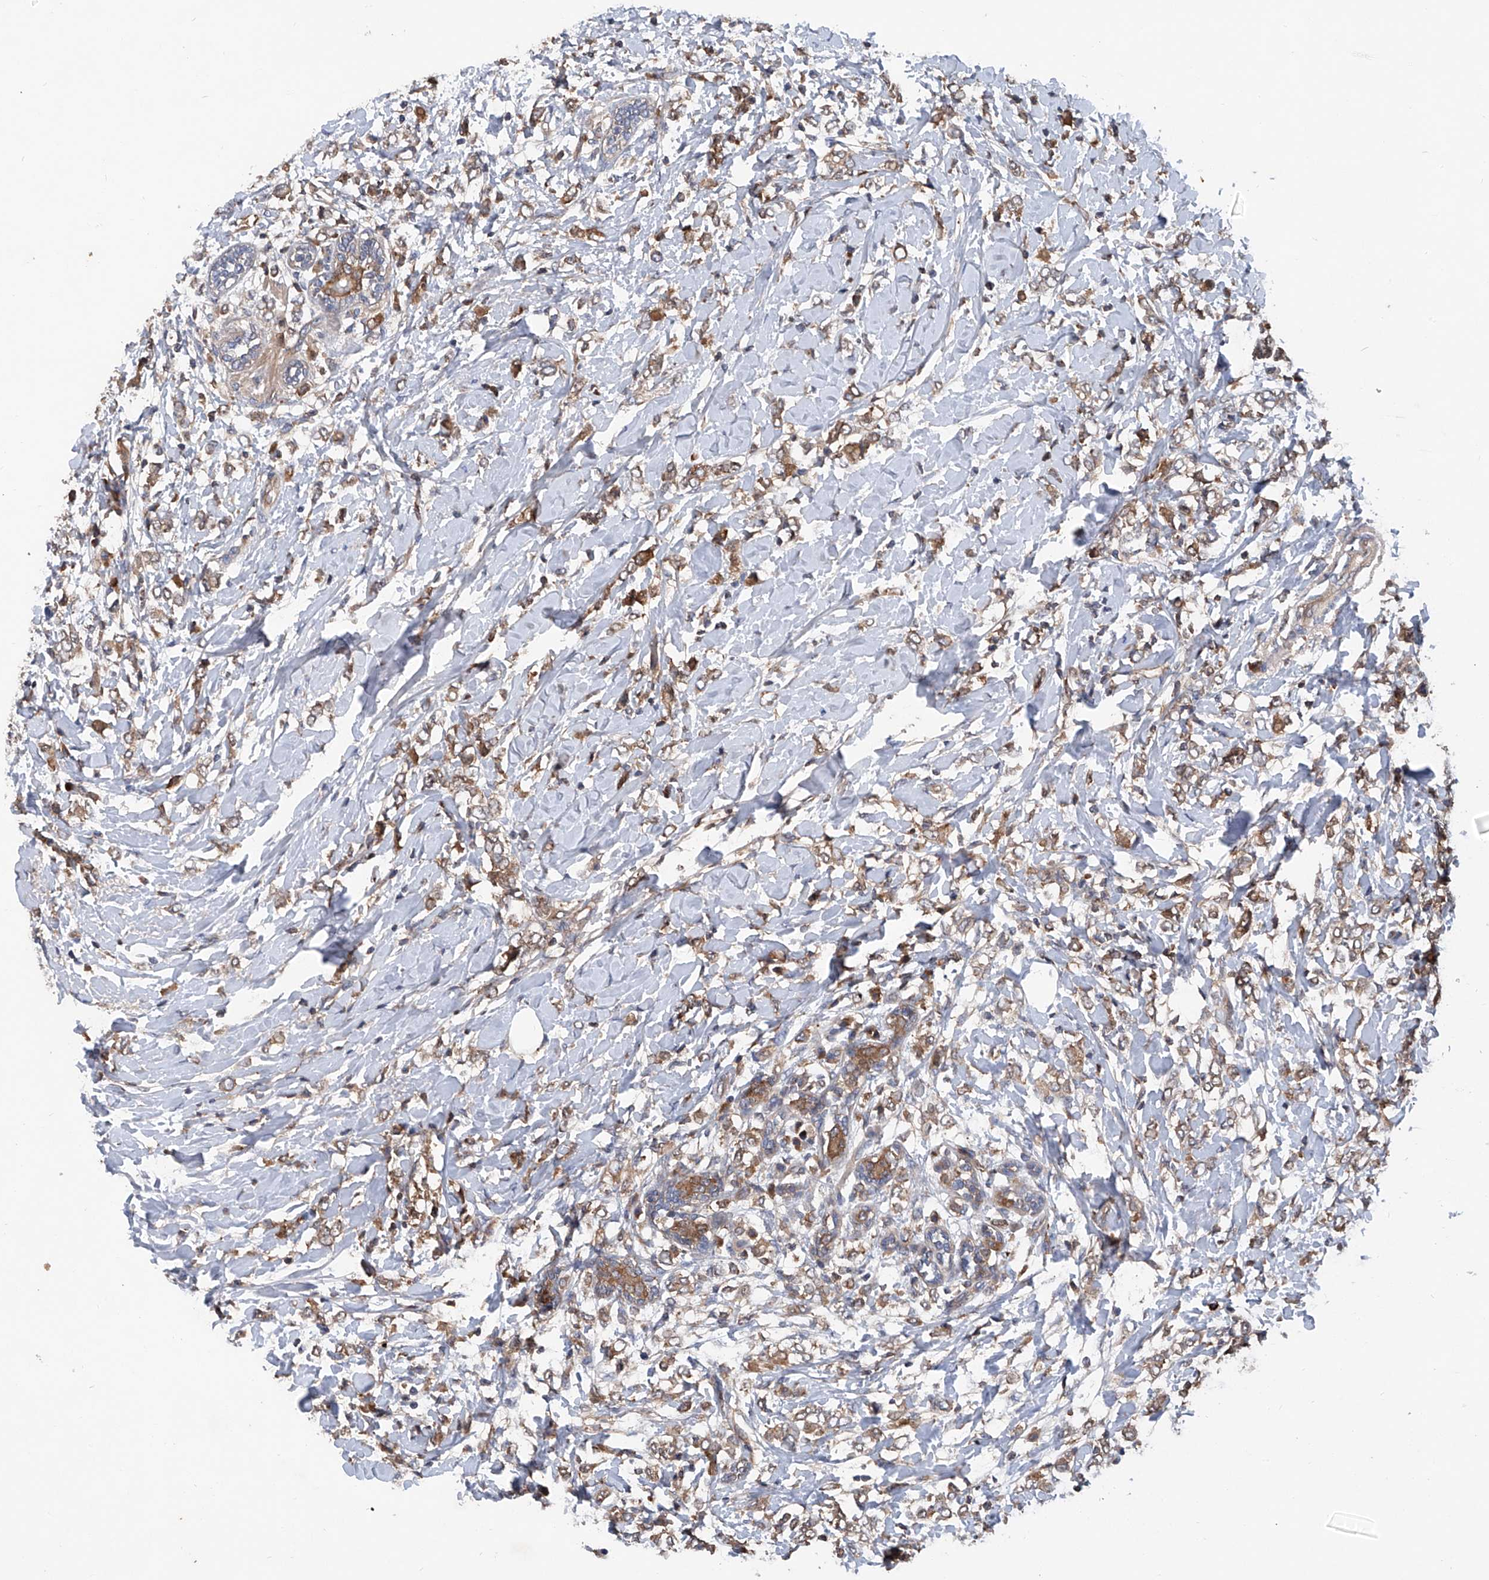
{"staining": {"intensity": "moderate", "quantity": ">75%", "location": "cytoplasmic/membranous"}, "tissue": "breast cancer", "cell_type": "Tumor cells", "image_type": "cancer", "snomed": [{"axis": "morphology", "description": "Normal tissue, NOS"}, {"axis": "morphology", "description": "Lobular carcinoma"}, {"axis": "topography", "description": "Breast"}], "caption": "Breast lobular carcinoma tissue displays moderate cytoplasmic/membranous expression in about >75% of tumor cells", "gene": "ASCC3", "patient": {"sex": "female", "age": 47}}